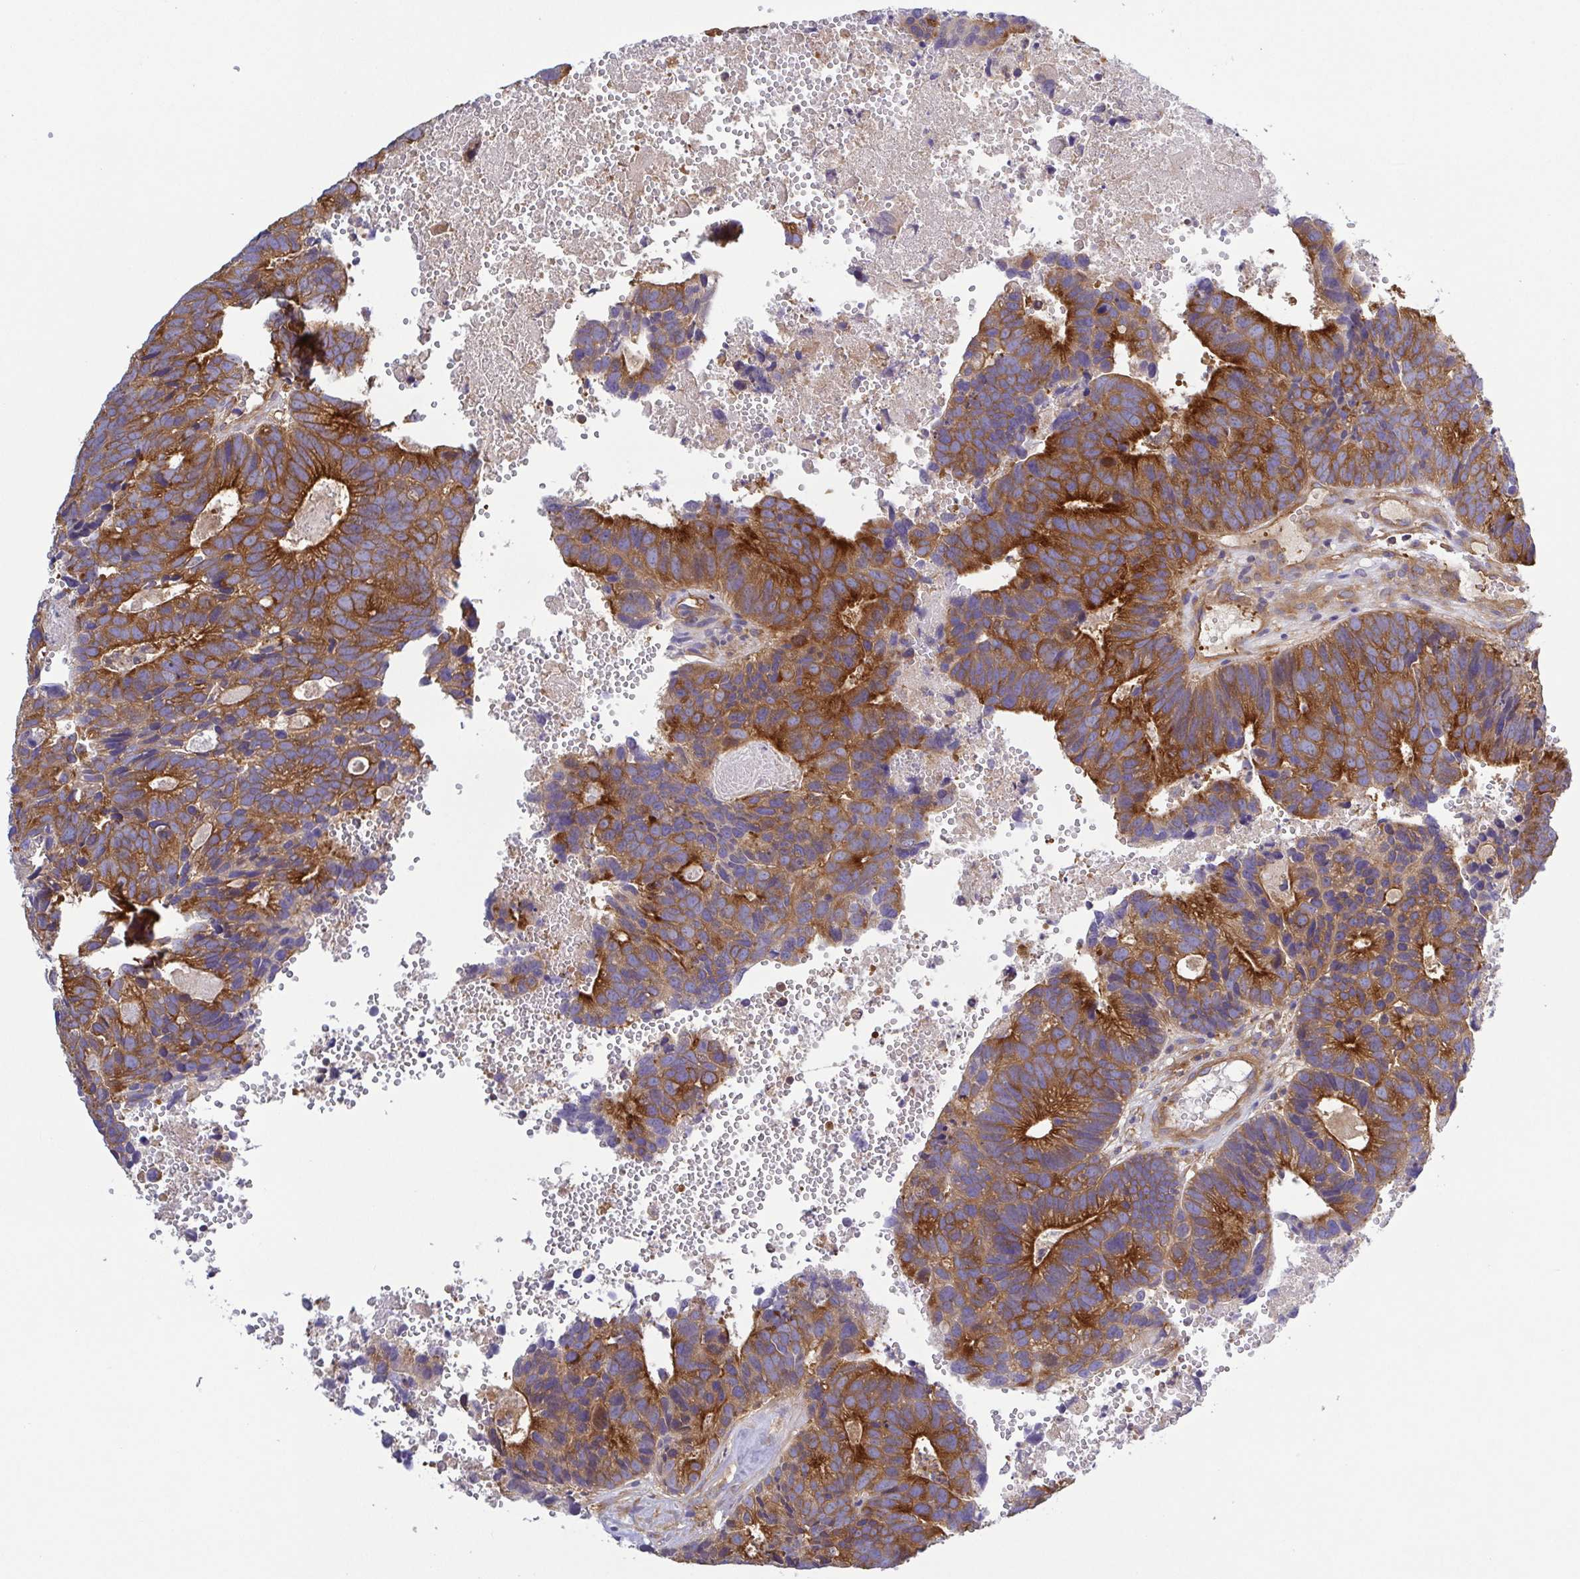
{"staining": {"intensity": "strong", "quantity": ">75%", "location": "cytoplasmic/membranous"}, "tissue": "head and neck cancer", "cell_type": "Tumor cells", "image_type": "cancer", "snomed": [{"axis": "morphology", "description": "Adenocarcinoma, NOS"}, {"axis": "topography", "description": "Head-Neck"}], "caption": "Brown immunohistochemical staining in head and neck adenocarcinoma shows strong cytoplasmic/membranous staining in approximately >75% of tumor cells.", "gene": "KIF5B", "patient": {"sex": "male", "age": 62}}